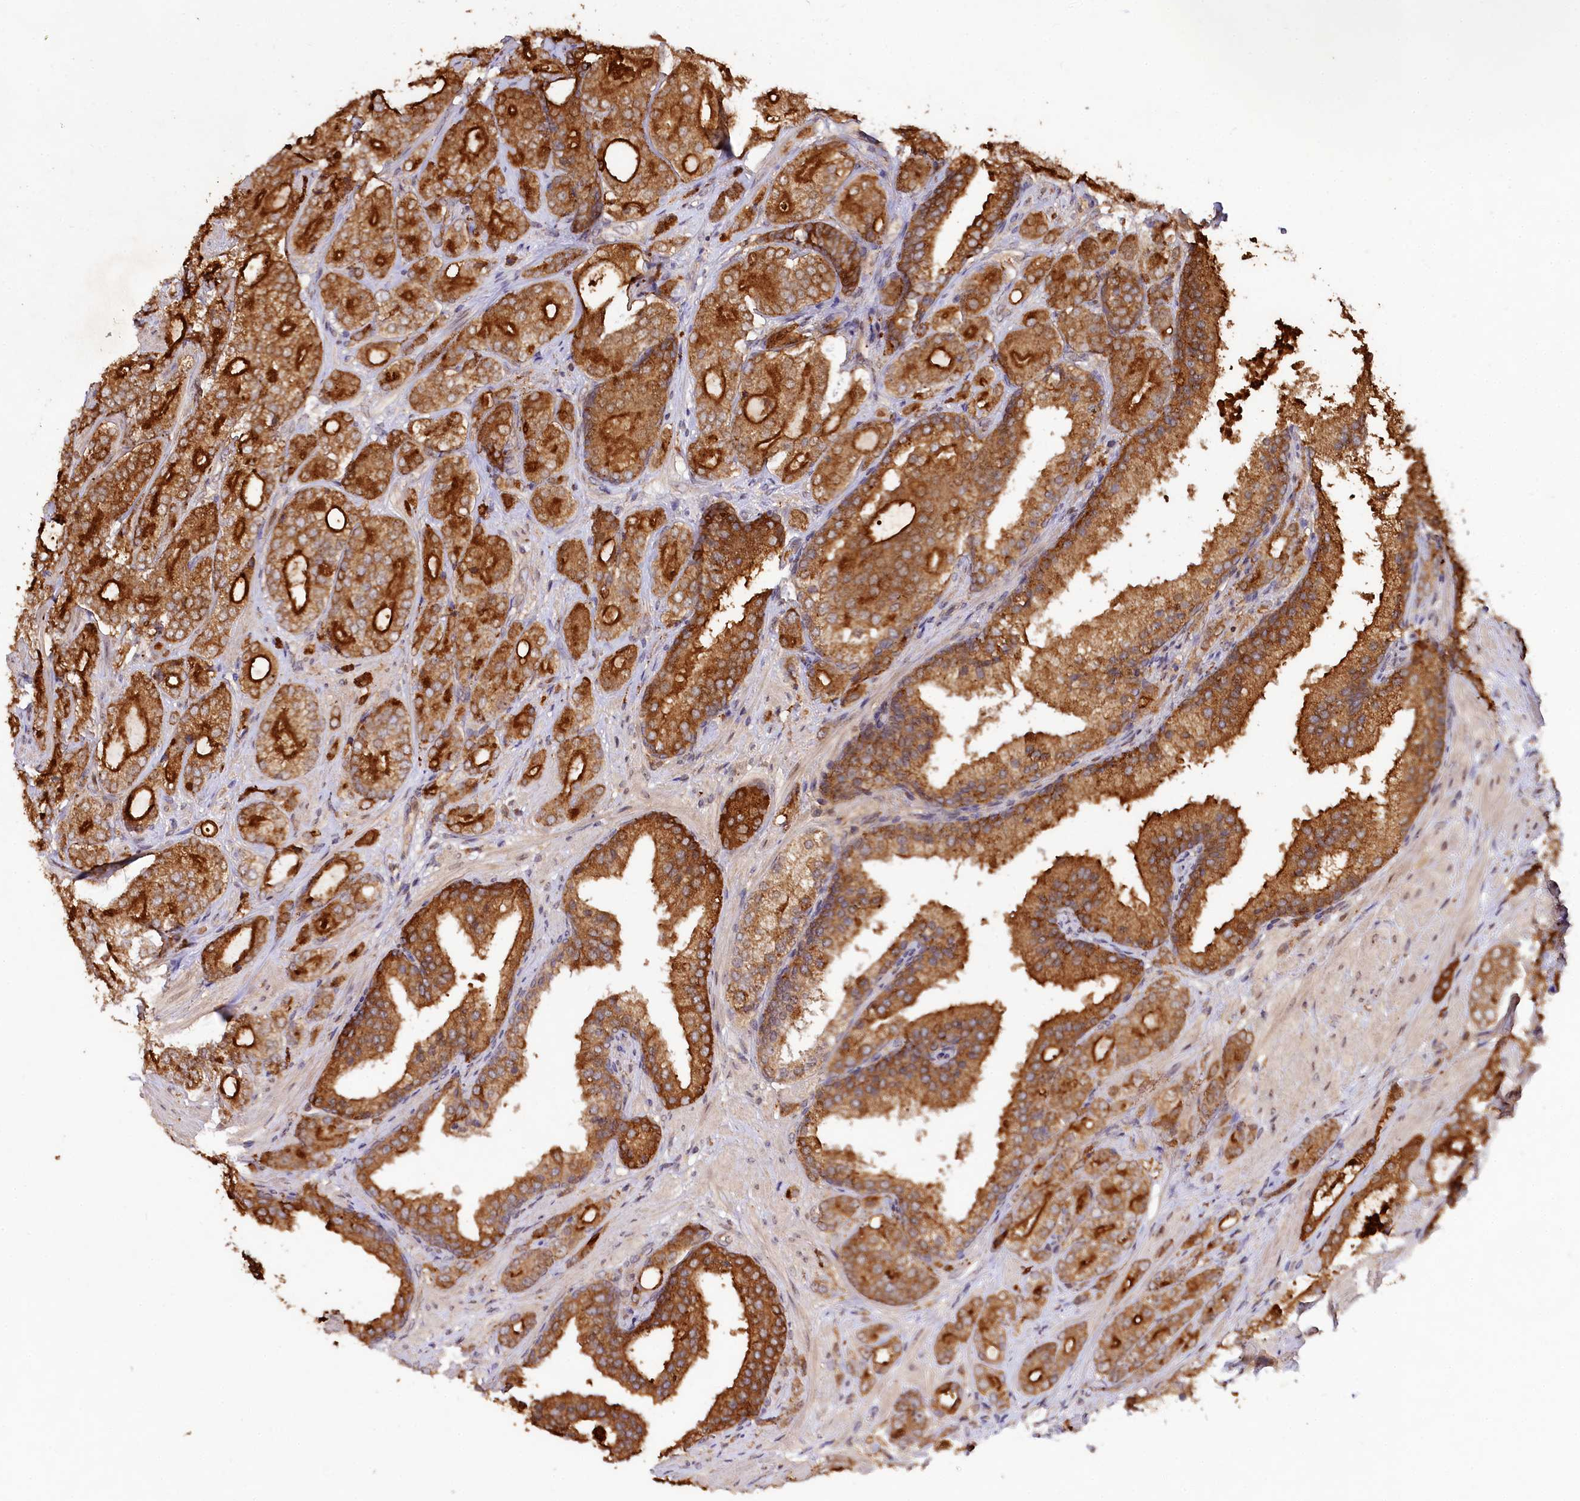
{"staining": {"intensity": "strong", "quantity": ">75%", "location": "cytoplasmic/membranous"}, "tissue": "prostate cancer", "cell_type": "Tumor cells", "image_type": "cancer", "snomed": [{"axis": "morphology", "description": "Adenocarcinoma, High grade"}, {"axis": "topography", "description": "Prostate"}], "caption": "High-grade adenocarcinoma (prostate) stained for a protein exhibits strong cytoplasmic/membranous positivity in tumor cells. Immunohistochemistry stains the protein in brown and the nuclei are stained blue.", "gene": "RRP8", "patient": {"sex": "male", "age": 60}}